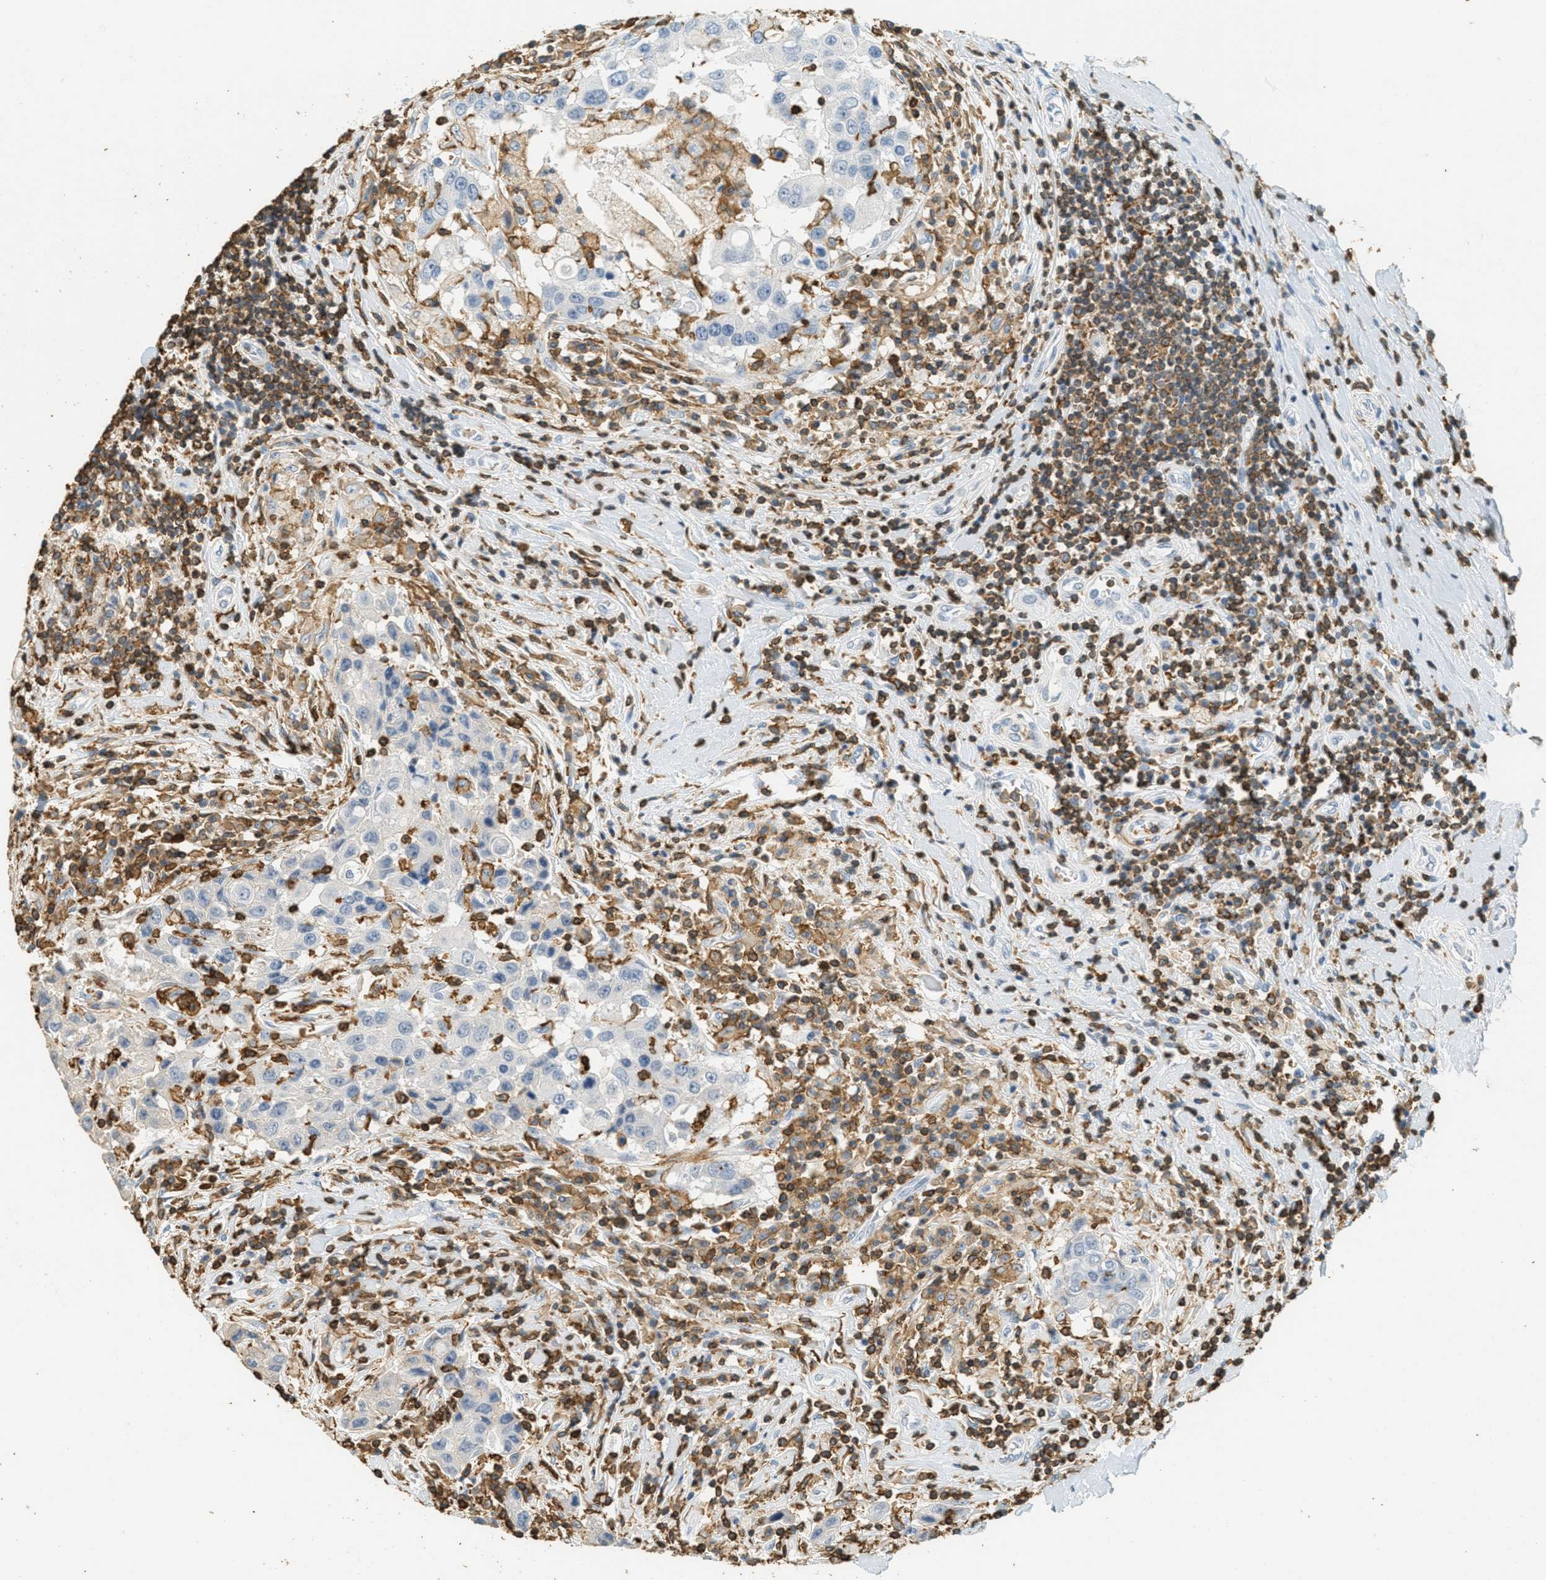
{"staining": {"intensity": "negative", "quantity": "none", "location": "none"}, "tissue": "breast cancer", "cell_type": "Tumor cells", "image_type": "cancer", "snomed": [{"axis": "morphology", "description": "Duct carcinoma"}, {"axis": "topography", "description": "Breast"}], "caption": "An image of human breast invasive ductal carcinoma is negative for staining in tumor cells.", "gene": "LSP1", "patient": {"sex": "female", "age": 27}}